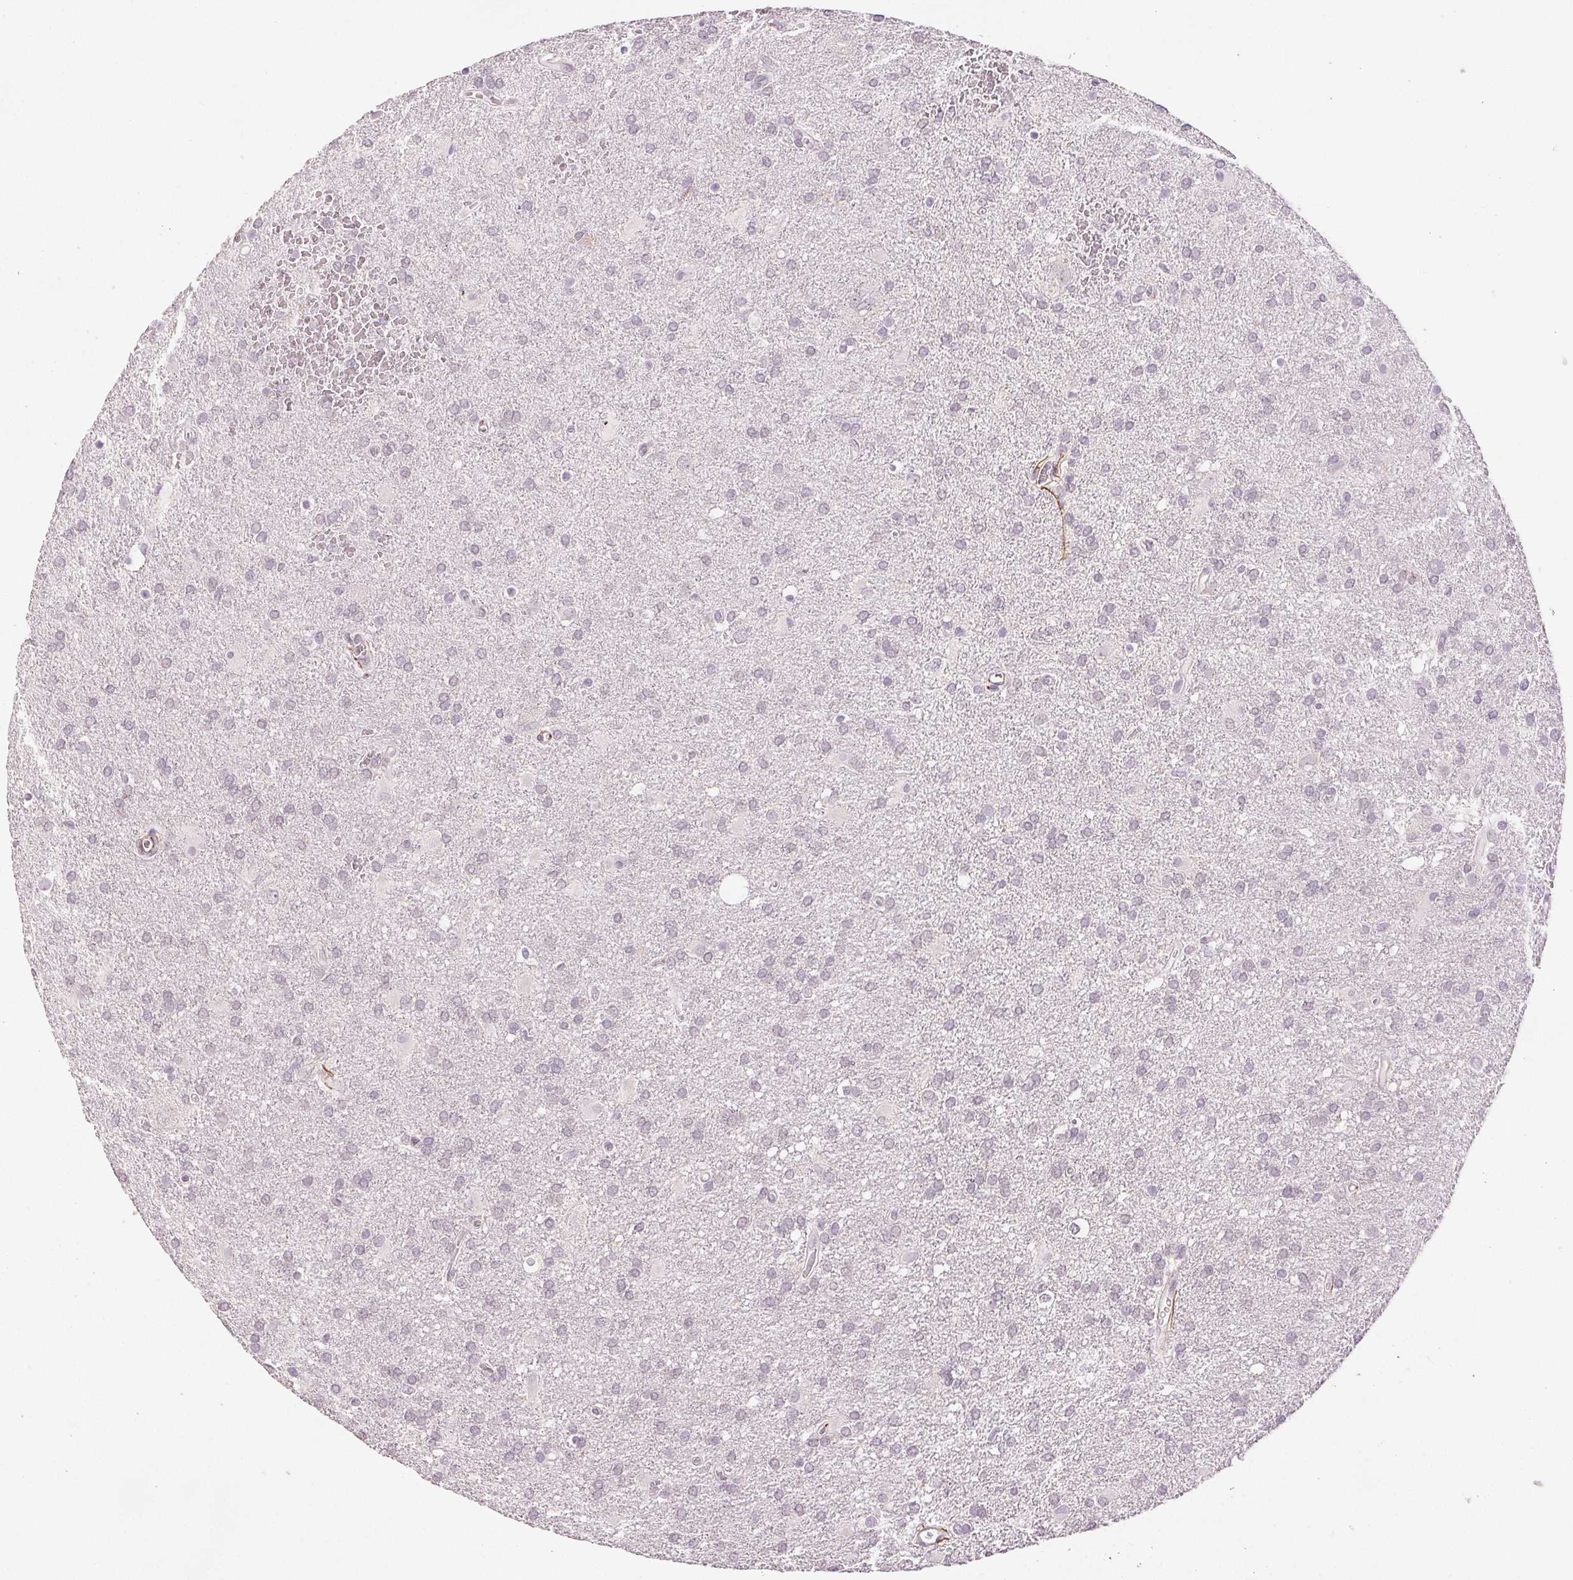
{"staining": {"intensity": "negative", "quantity": "none", "location": "none"}, "tissue": "glioma", "cell_type": "Tumor cells", "image_type": "cancer", "snomed": [{"axis": "morphology", "description": "Glioma, malignant, Low grade"}, {"axis": "topography", "description": "Brain"}], "caption": "This is an IHC micrograph of human low-grade glioma (malignant). There is no positivity in tumor cells.", "gene": "FBN1", "patient": {"sex": "male", "age": 66}}